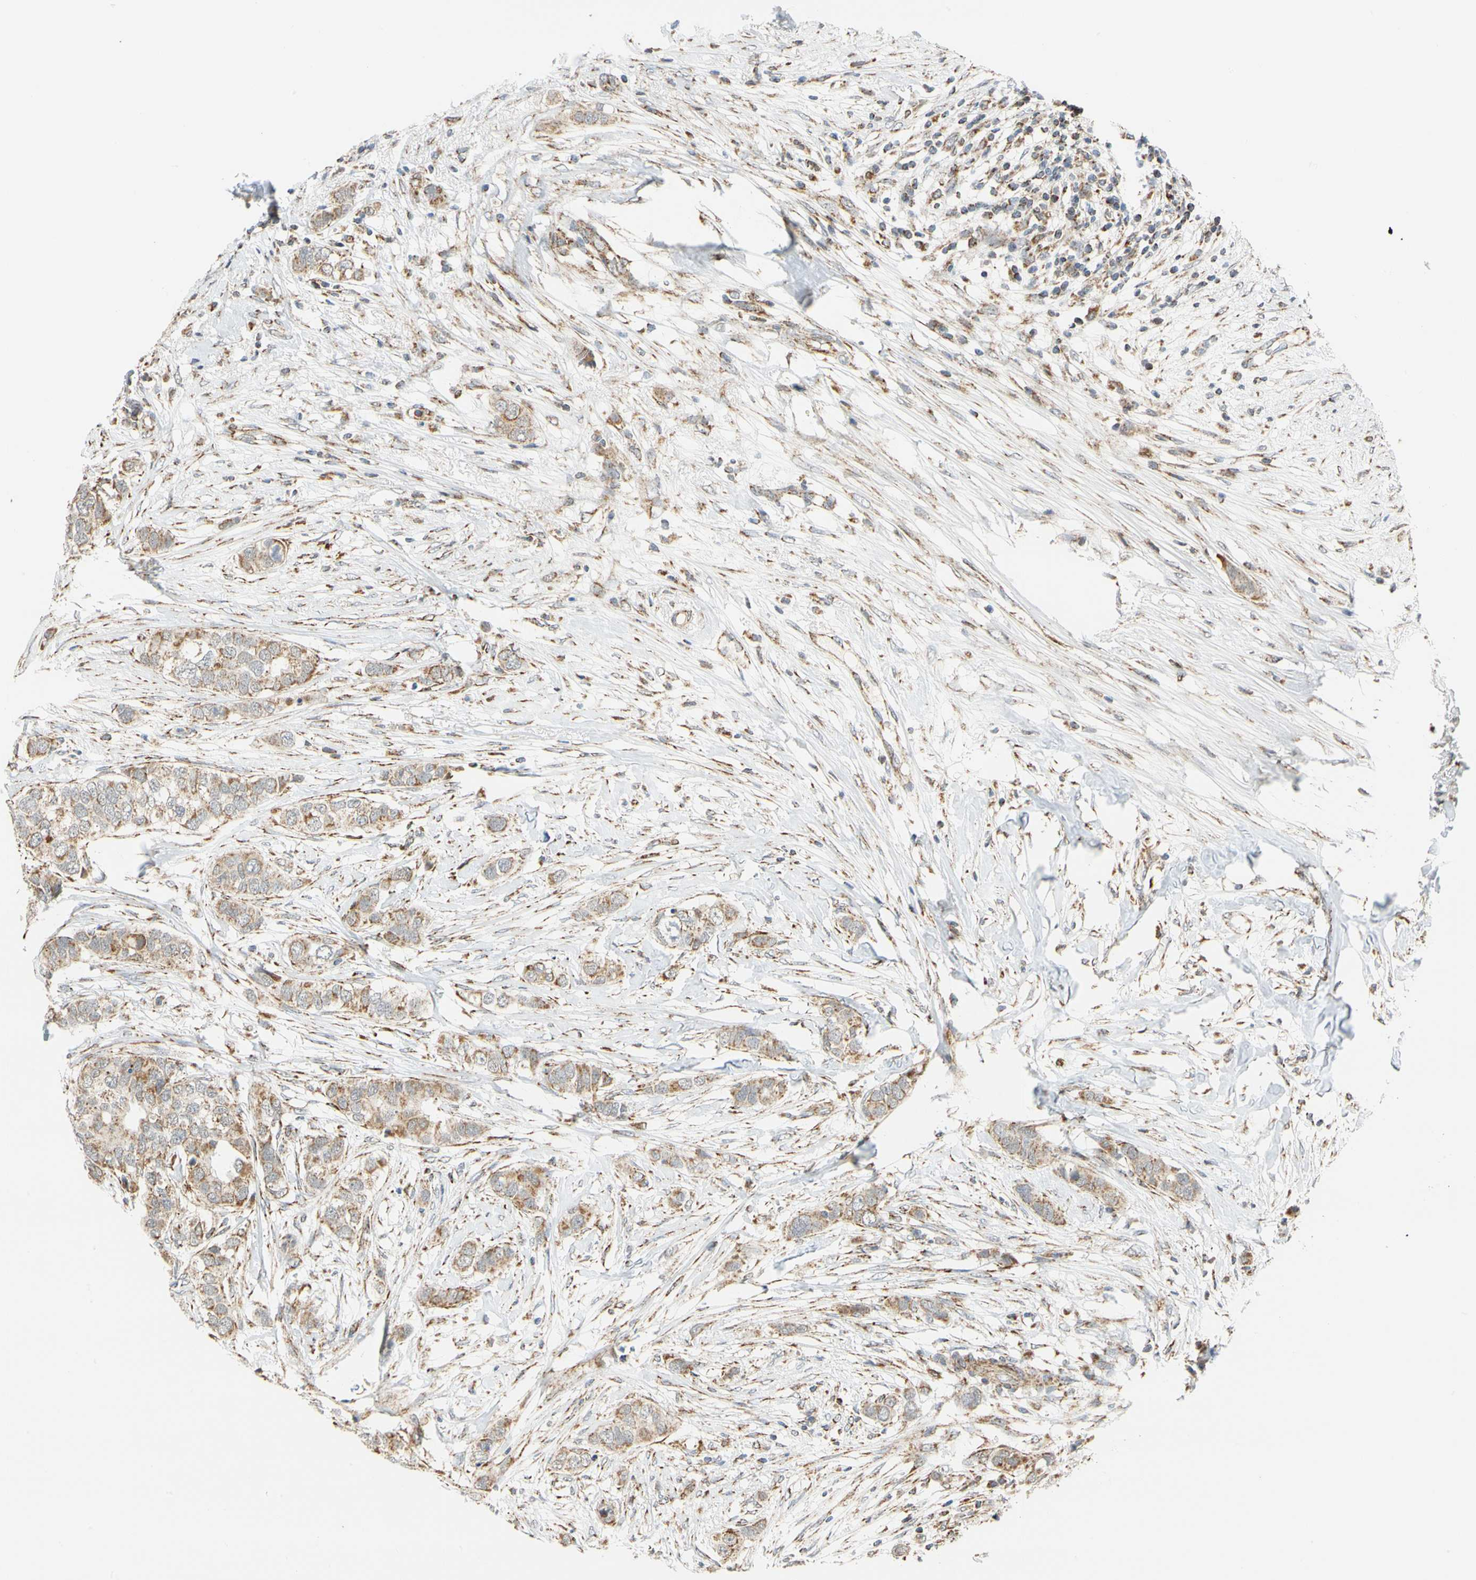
{"staining": {"intensity": "moderate", "quantity": ">75%", "location": "cytoplasmic/membranous"}, "tissue": "breast cancer", "cell_type": "Tumor cells", "image_type": "cancer", "snomed": [{"axis": "morphology", "description": "Duct carcinoma"}, {"axis": "topography", "description": "Breast"}], "caption": "Moderate cytoplasmic/membranous positivity for a protein is appreciated in about >75% of tumor cells of invasive ductal carcinoma (breast) using IHC.", "gene": "SFXN3", "patient": {"sex": "female", "age": 50}}